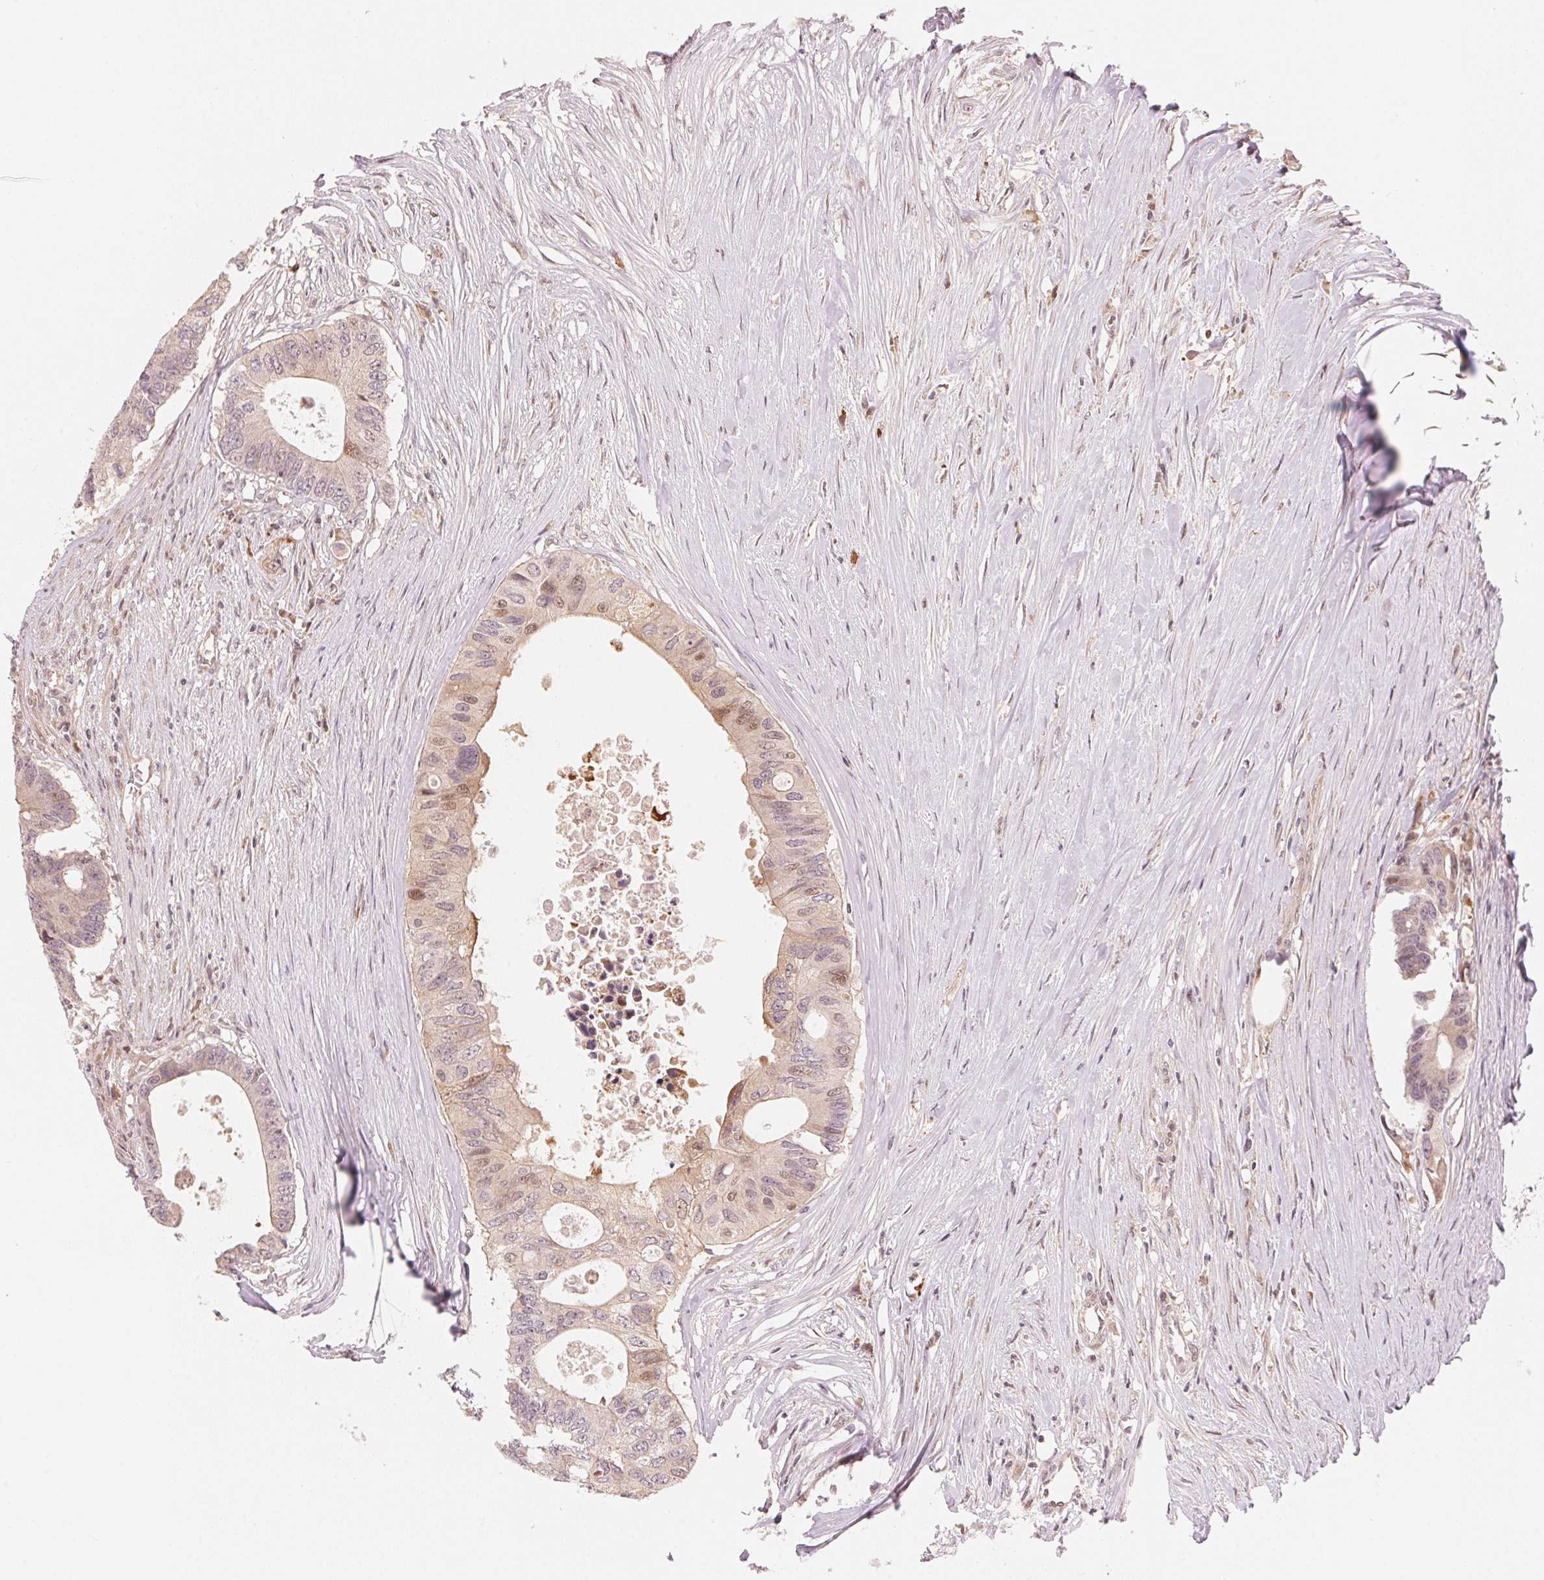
{"staining": {"intensity": "weak", "quantity": "<25%", "location": "cytoplasmic/membranous,nuclear"}, "tissue": "colorectal cancer", "cell_type": "Tumor cells", "image_type": "cancer", "snomed": [{"axis": "morphology", "description": "Adenocarcinoma, NOS"}, {"axis": "topography", "description": "Colon"}], "caption": "There is no significant staining in tumor cells of adenocarcinoma (colorectal).", "gene": "PRKN", "patient": {"sex": "male", "age": 71}}